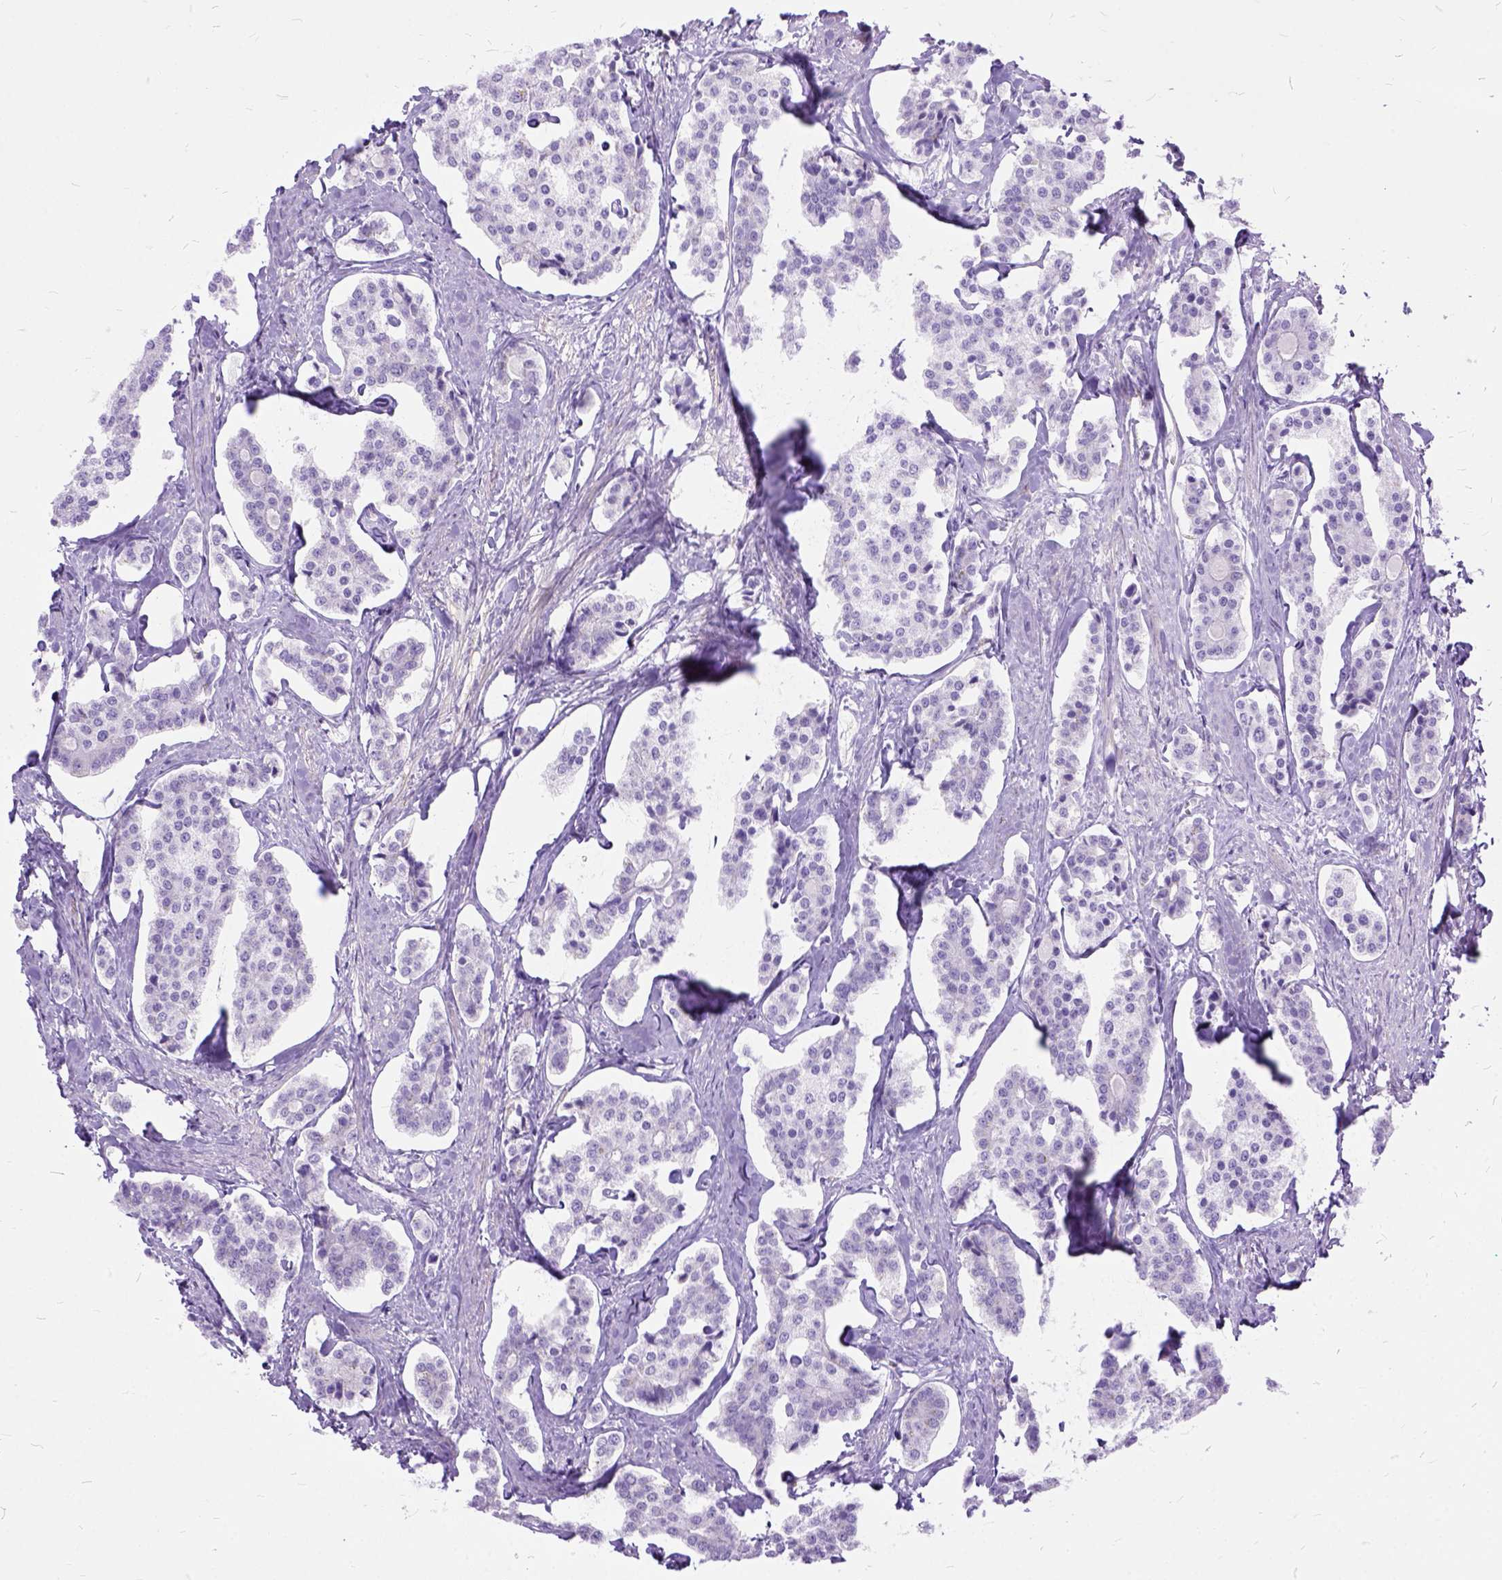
{"staining": {"intensity": "negative", "quantity": "none", "location": "none"}, "tissue": "carcinoid", "cell_type": "Tumor cells", "image_type": "cancer", "snomed": [{"axis": "morphology", "description": "Carcinoid, malignant, NOS"}, {"axis": "topography", "description": "Small intestine"}], "caption": "Human carcinoid stained for a protein using immunohistochemistry (IHC) demonstrates no staining in tumor cells.", "gene": "ARL9", "patient": {"sex": "female", "age": 65}}